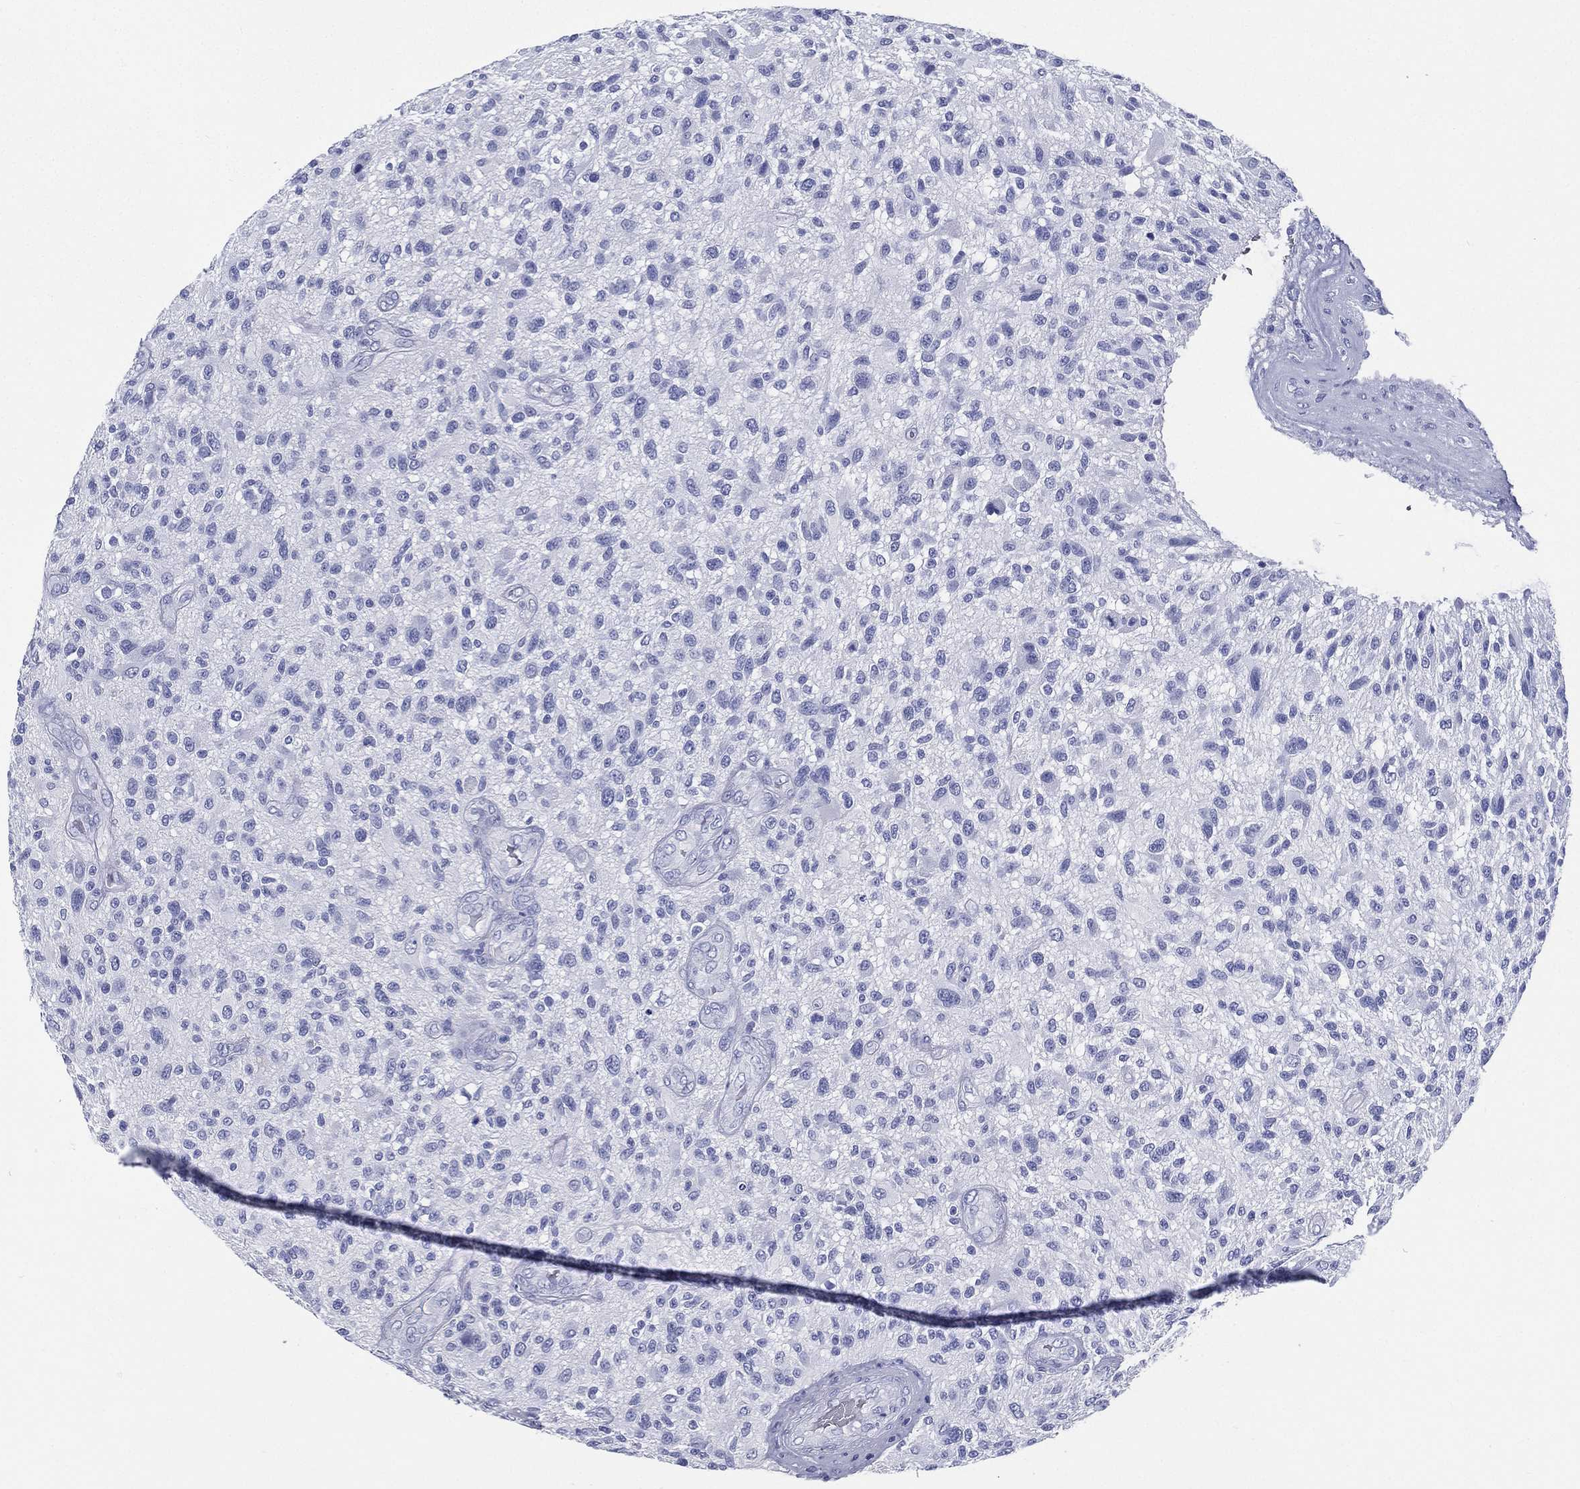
{"staining": {"intensity": "negative", "quantity": "none", "location": "none"}, "tissue": "glioma", "cell_type": "Tumor cells", "image_type": "cancer", "snomed": [{"axis": "morphology", "description": "Glioma, malignant, High grade"}, {"axis": "topography", "description": "Brain"}], "caption": "High magnification brightfield microscopy of malignant glioma (high-grade) stained with DAB (3,3'-diaminobenzidine) (brown) and counterstained with hematoxylin (blue): tumor cells show no significant staining.", "gene": "RSPH4A", "patient": {"sex": "male", "age": 47}}